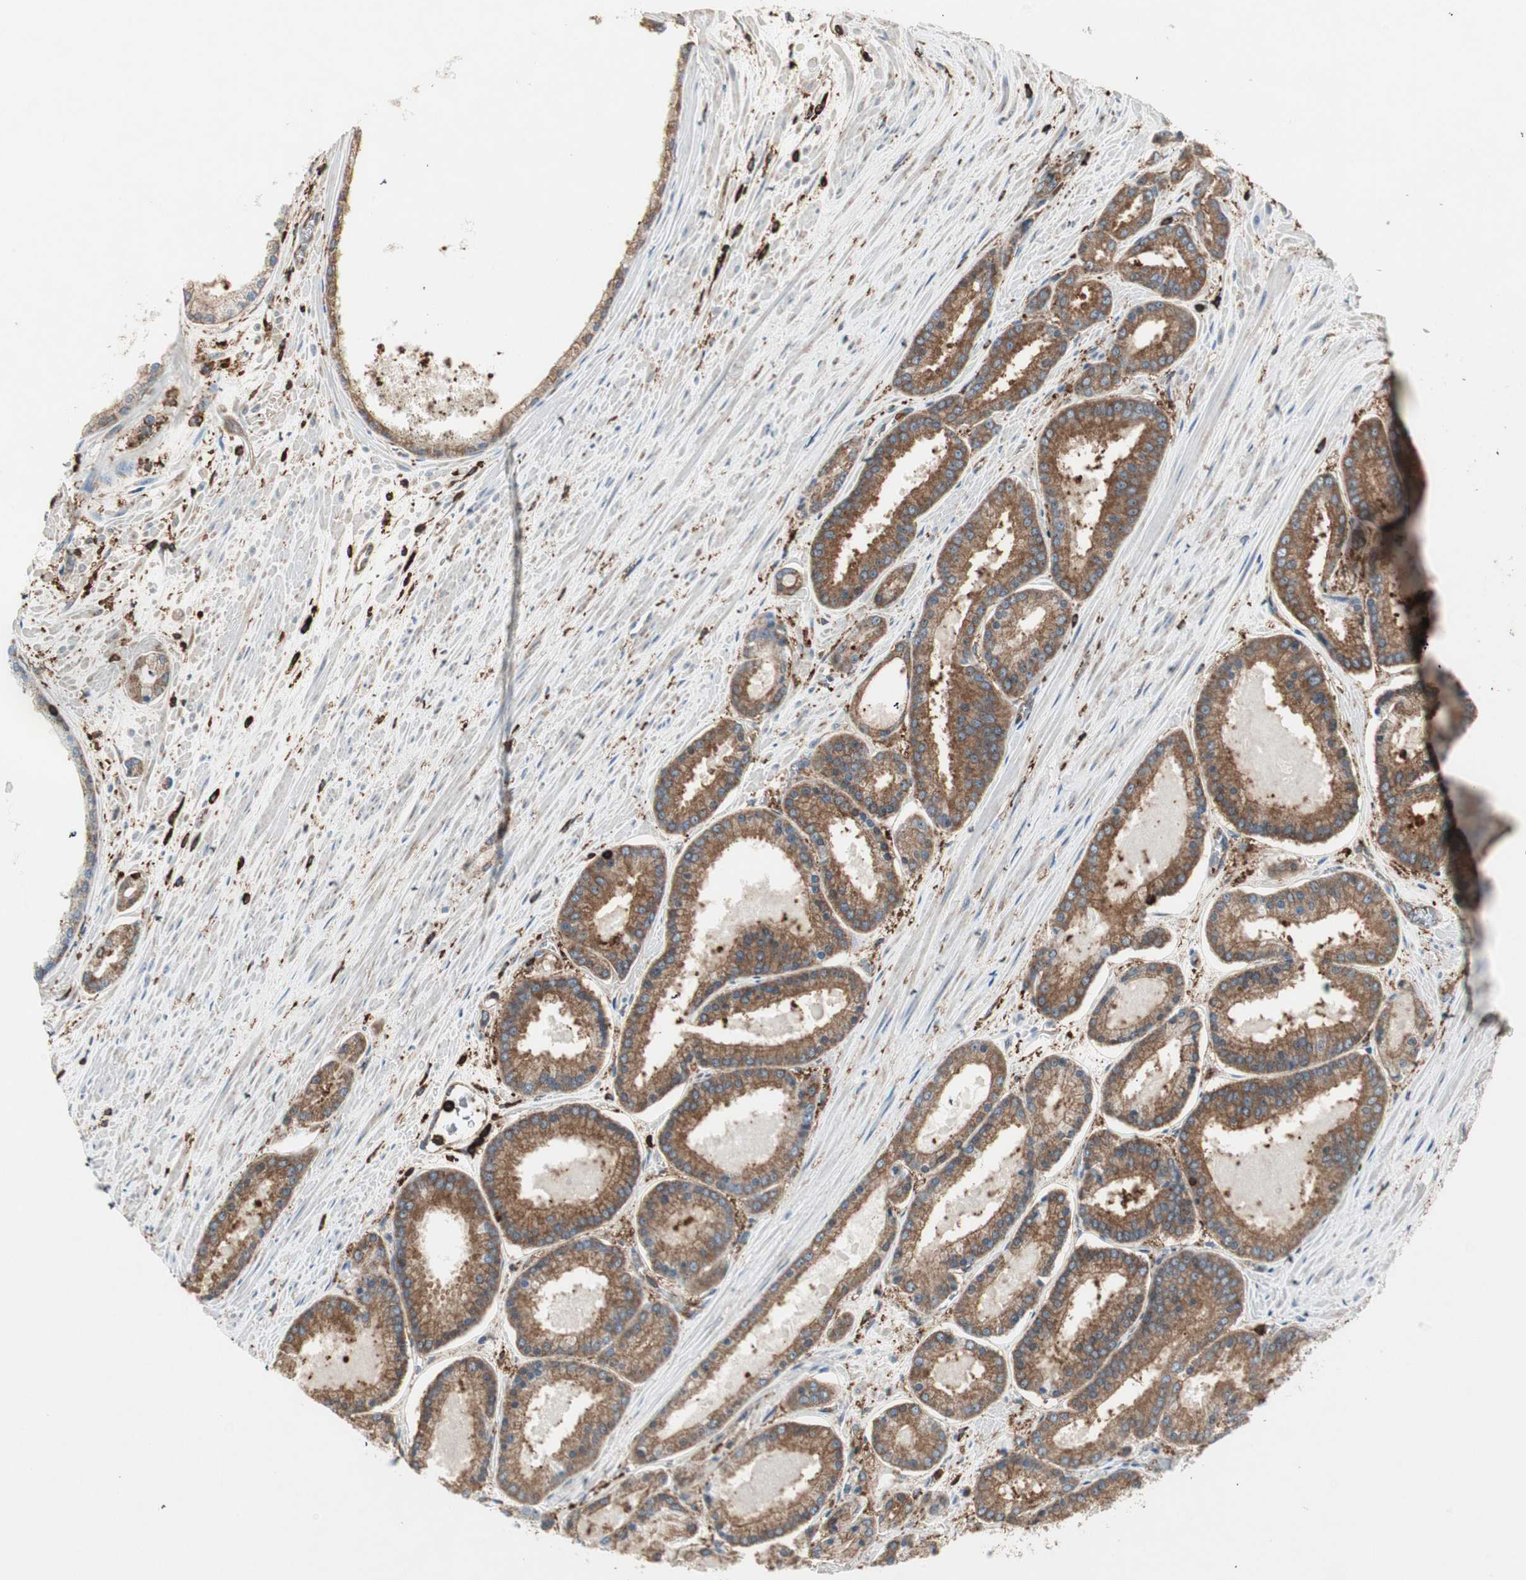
{"staining": {"intensity": "strong", "quantity": ">75%", "location": "cytoplasmic/membranous"}, "tissue": "prostate cancer", "cell_type": "Tumor cells", "image_type": "cancer", "snomed": [{"axis": "morphology", "description": "Adenocarcinoma, Low grade"}, {"axis": "topography", "description": "Prostate"}], "caption": "Prostate cancer stained with a protein marker shows strong staining in tumor cells.", "gene": "MMP3", "patient": {"sex": "male", "age": 59}}